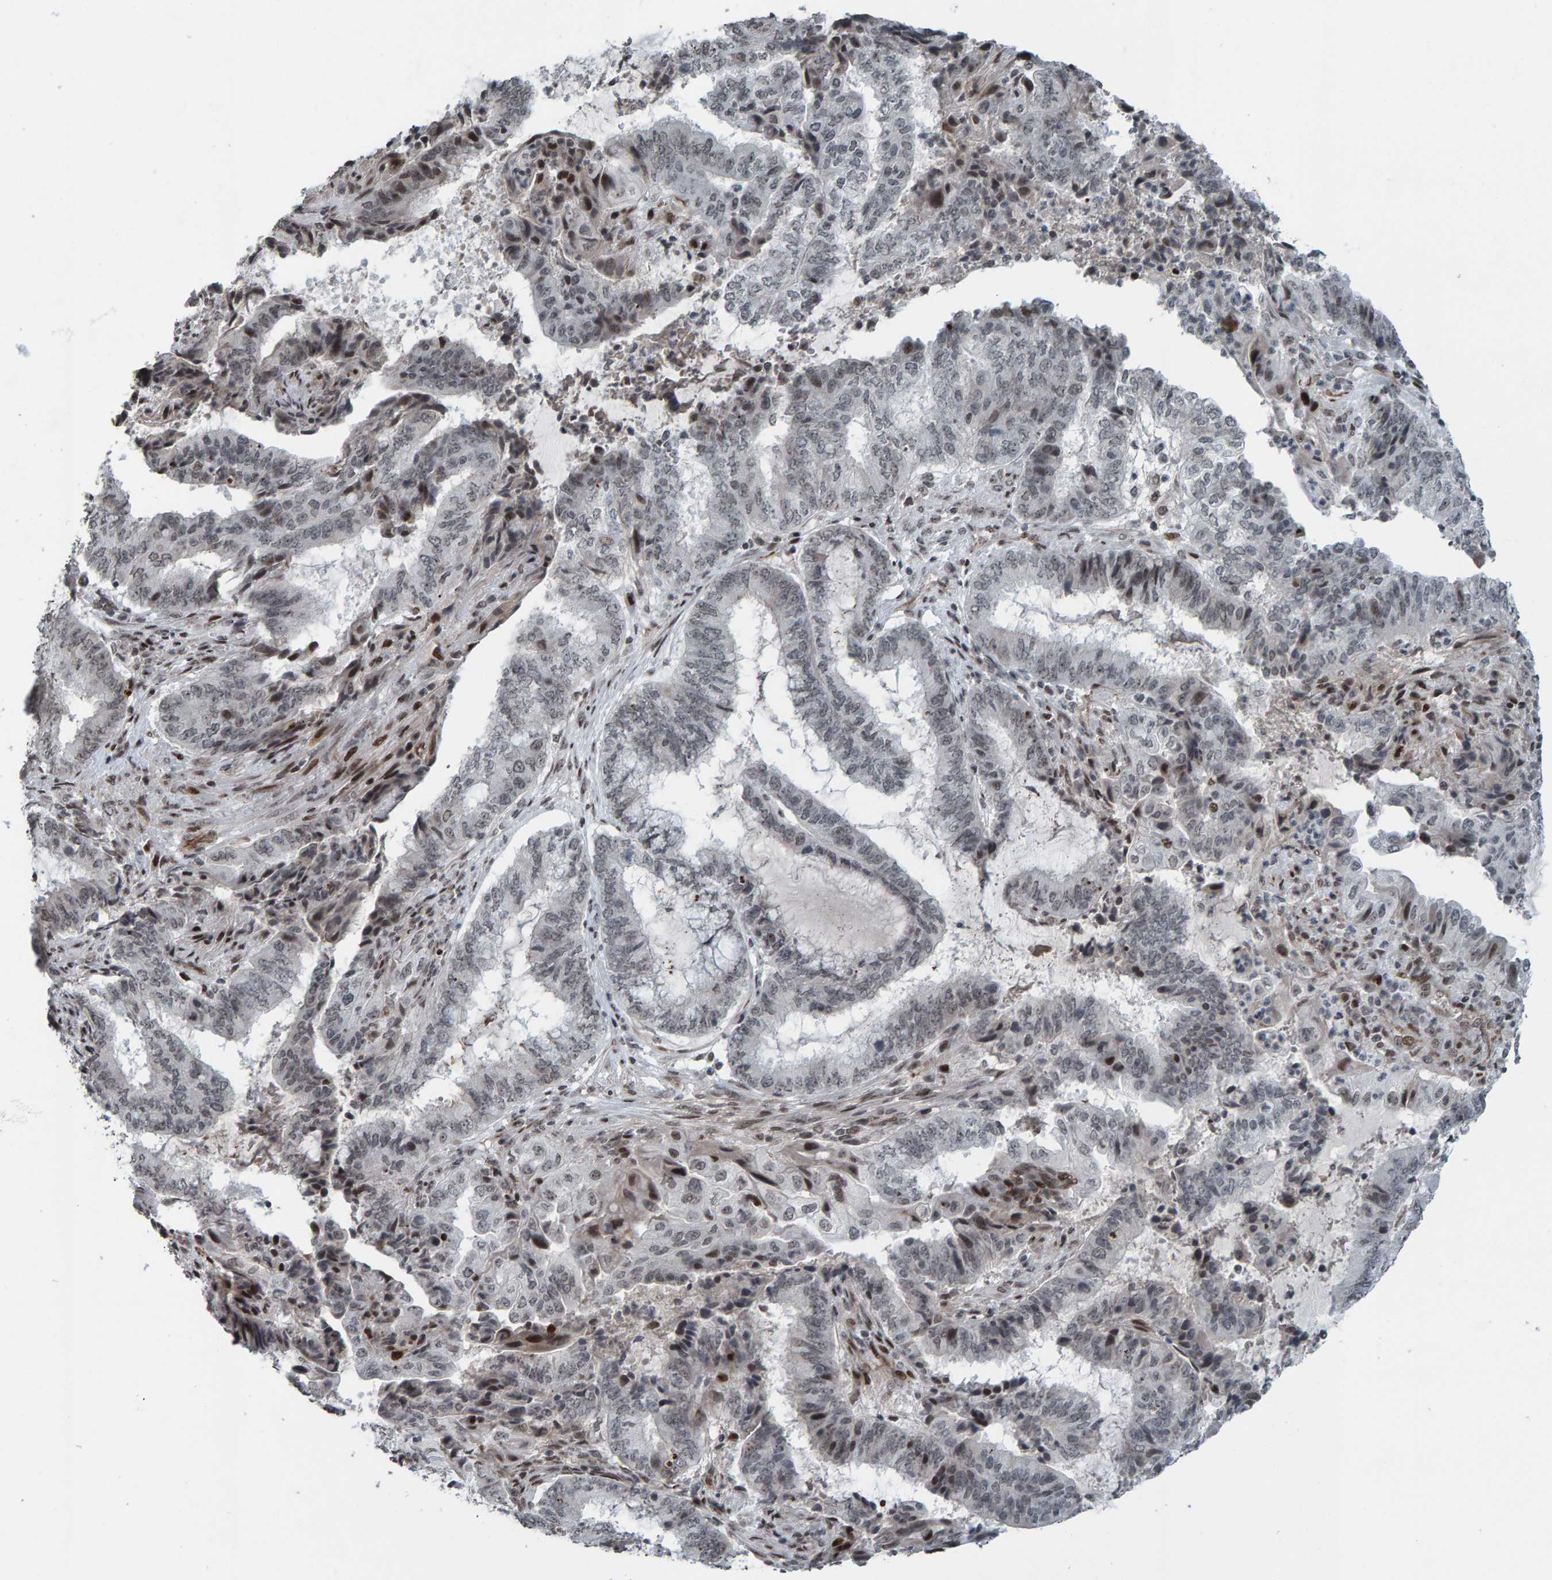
{"staining": {"intensity": "weak", "quantity": "<25%", "location": "nuclear"}, "tissue": "endometrial cancer", "cell_type": "Tumor cells", "image_type": "cancer", "snomed": [{"axis": "morphology", "description": "Adenocarcinoma, NOS"}, {"axis": "topography", "description": "Endometrium"}], "caption": "The micrograph displays no significant staining in tumor cells of endometrial cancer.", "gene": "ZNF366", "patient": {"sex": "female", "age": 51}}